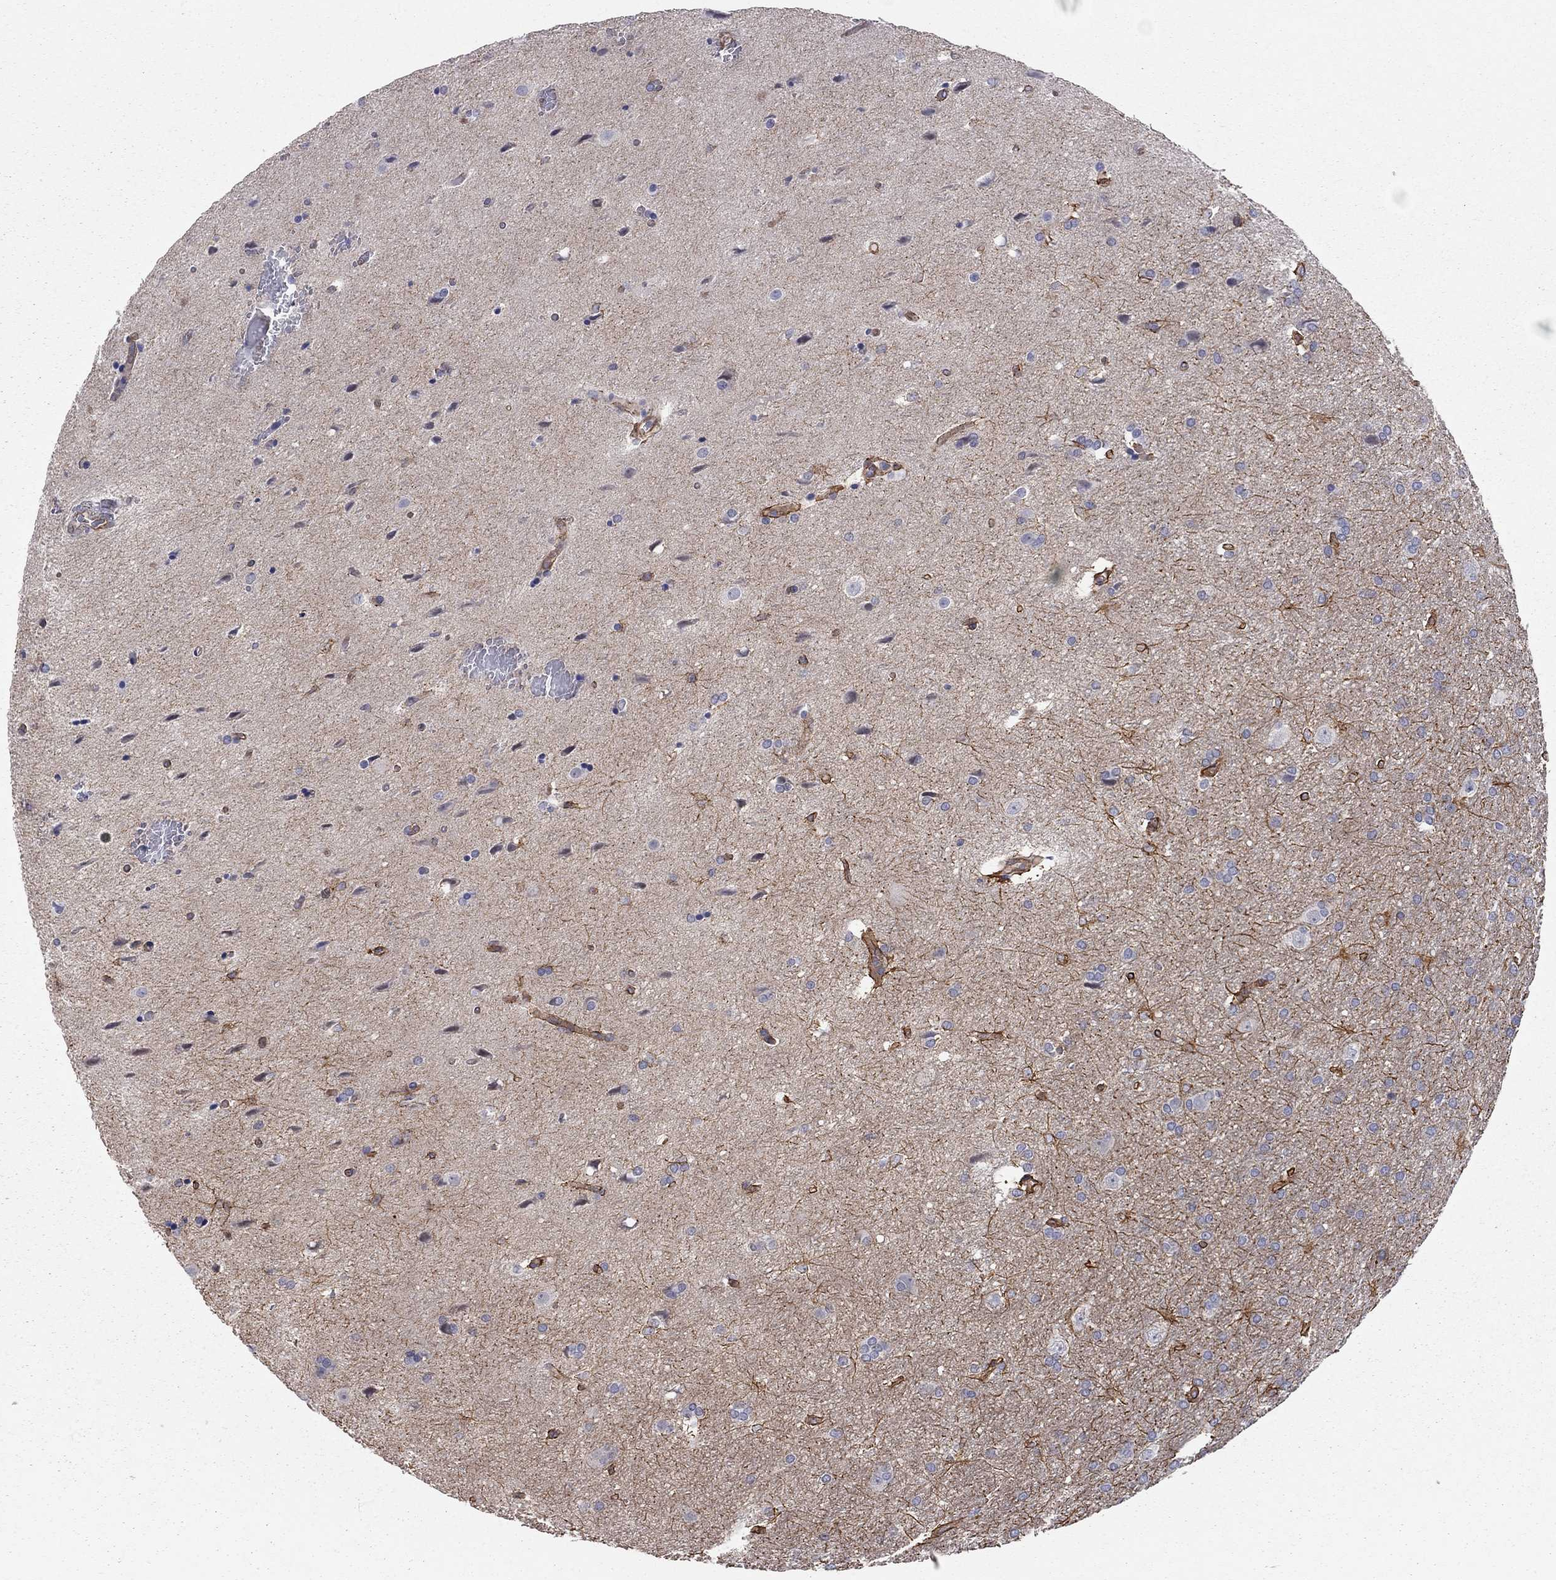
{"staining": {"intensity": "negative", "quantity": "none", "location": "none"}, "tissue": "glioma", "cell_type": "Tumor cells", "image_type": "cancer", "snomed": [{"axis": "morphology", "description": "Glioma, malignant, Low grade"}, {"axis": "topography", "description": "Brain"}], "caption": "There is no significant expression in tumor cells of malignant glioma (low-grade). Brightfield microscopy of IHC stained with DAB (brown) and hematoxylin (blue), captured at high magnification.", "gene": "BICDL2", "patient": {"sex": "female", "age": 32}}